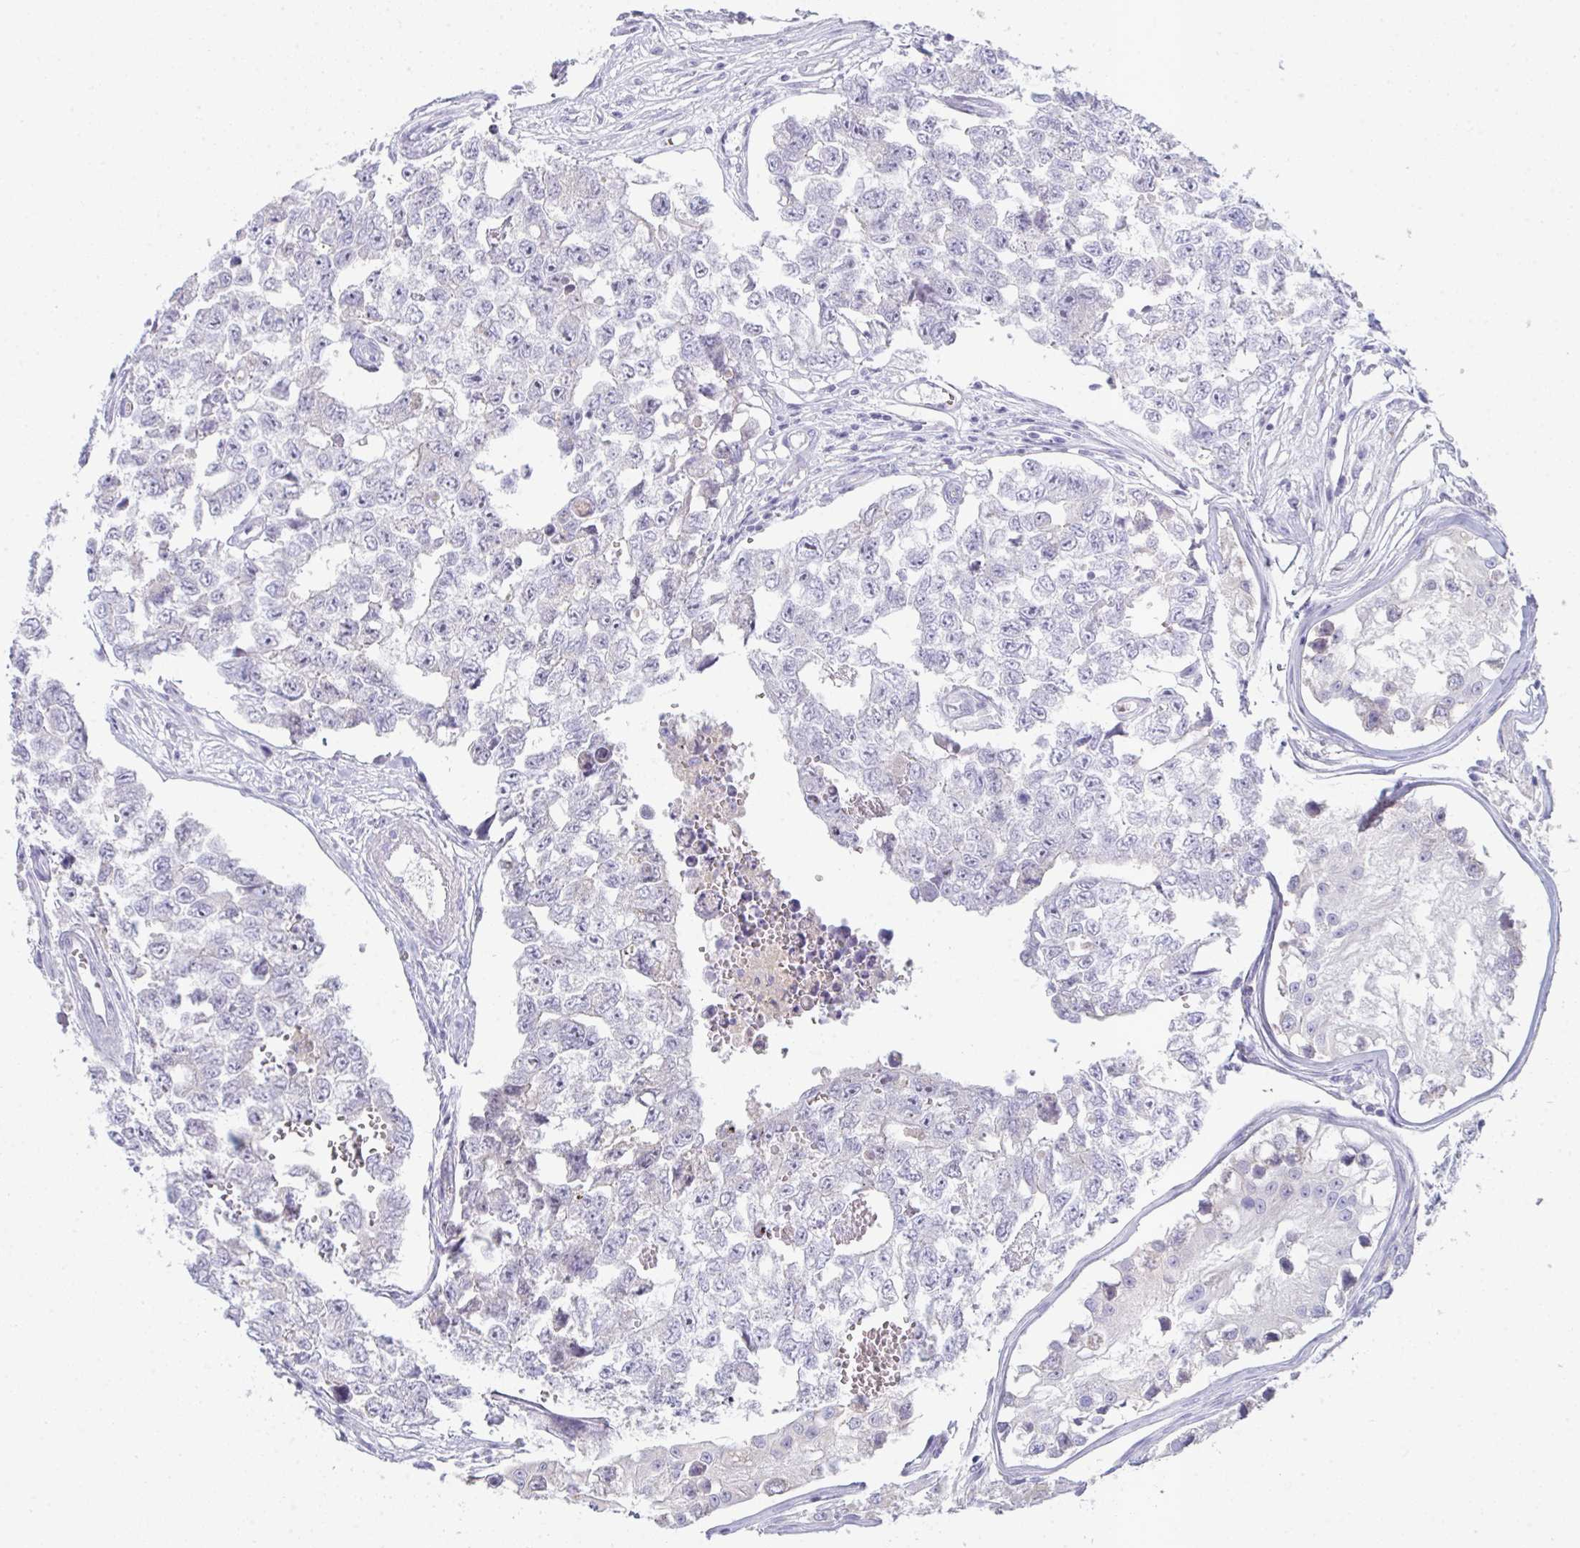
{"staining": {"intensity": "negative", "quantity": "none", "location": "none"}, "tissue": "testis cancer", "cell_type": "Tumor cells", "image_type": "cancer", "snomed": [{"axis": "morphology", "description": "Carcinoma, Embryonal, NOS"}, {"axis": "topography", "description": "Testis"}], "caption": "Immunohistochemistry (IHC) micrograph of neoplastic tissue: testis embryonal carcinoma stained with DAB (3,3'-diaminobenzidine) exhibits no significant protein positivity in tumor cells.", "gene": "HGFAC", "patient": {"sex": "male", "age": 18}}